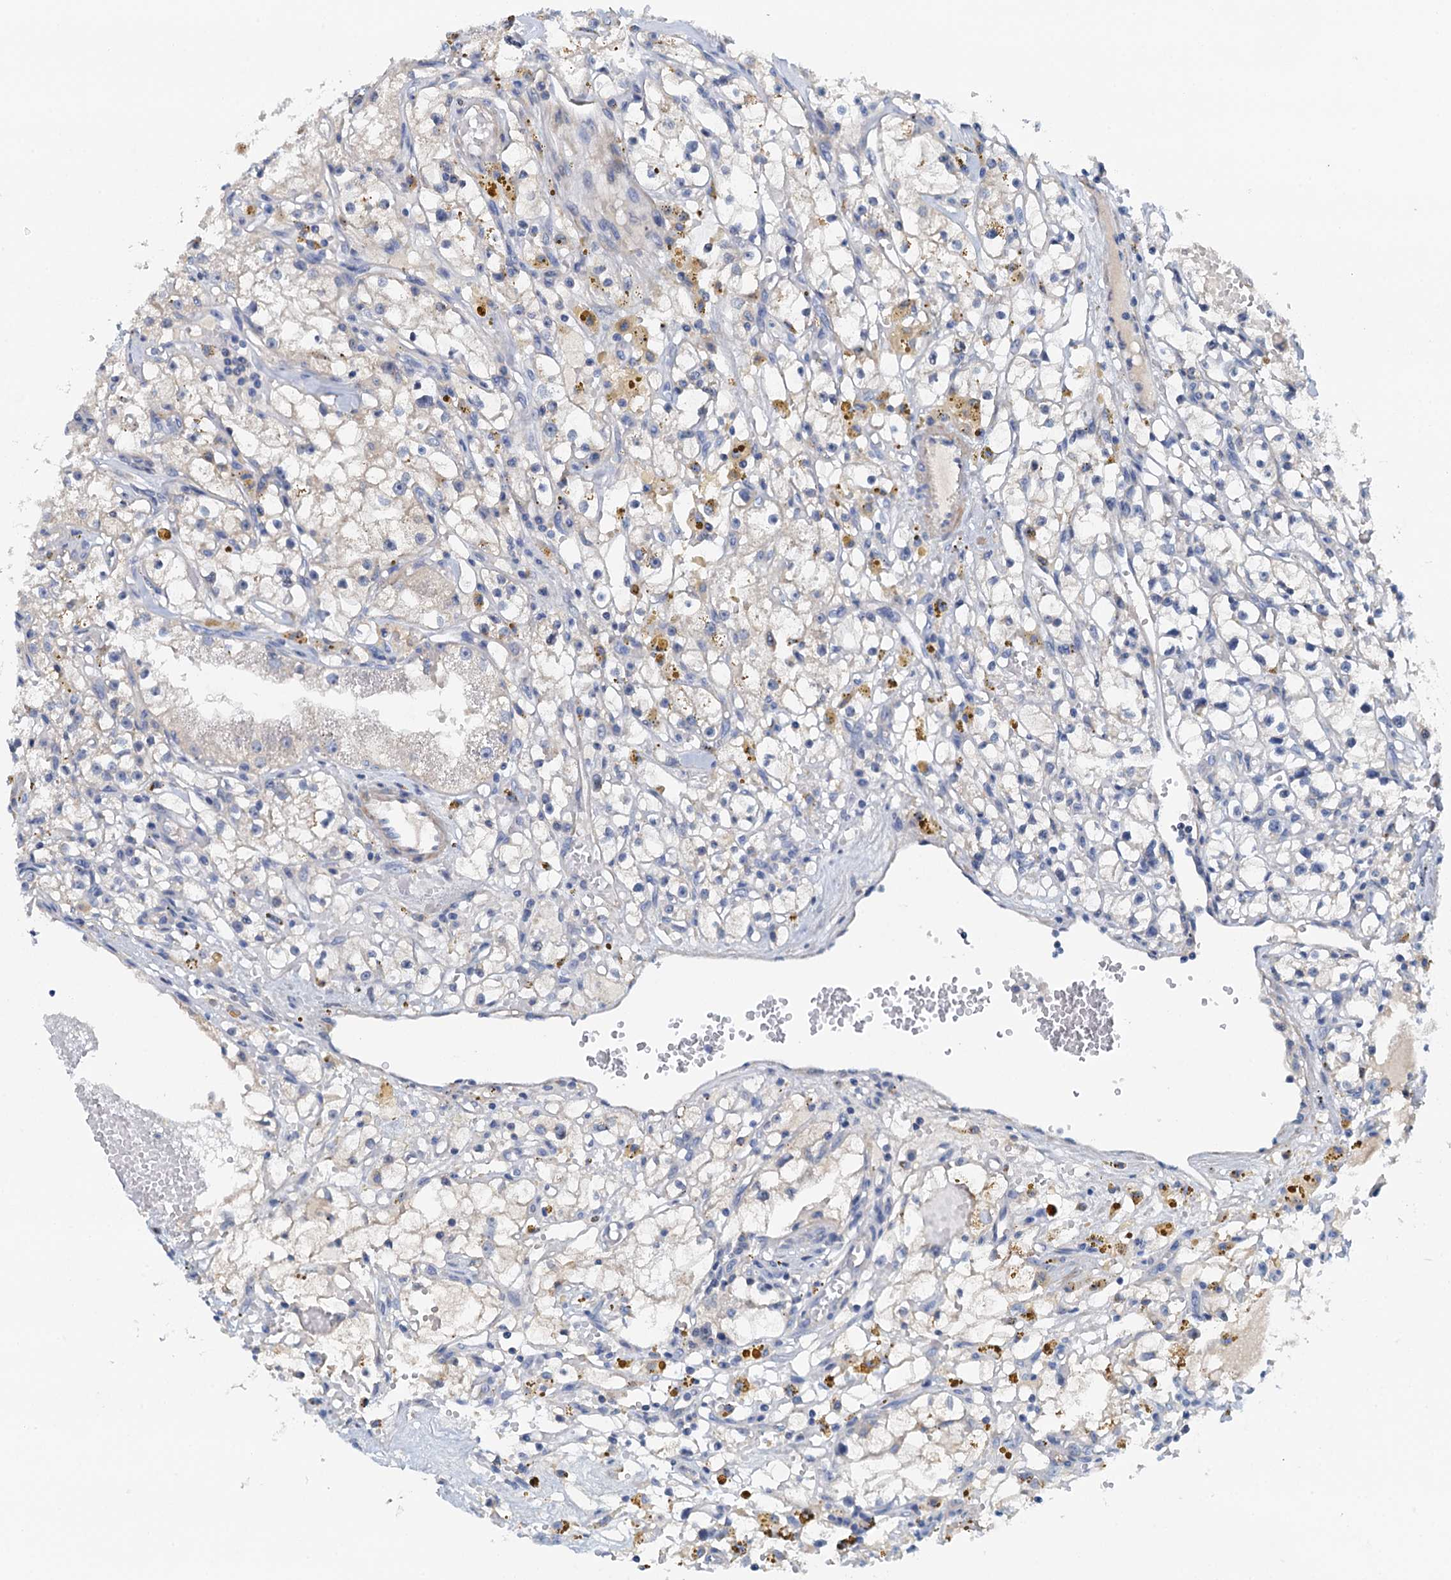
{"staining": {"intensity": "negative", "quantity": "none", "location": "none"}, "tissue": "renal cancer", "cell_type": "Tumor cells", "image_type": "cancer", "snomed": [{"axis": "morphology", "description": "Adenocarcinoma, NOS"}, {"axis": "topography", "description": "Kidney"}], "caption": "The histopathology image exhibits no staining of tumor cells in renal cancer (adenocarcinoma).", "gene": "DTD1", "patient": {"sex": "male", "age": 56}}